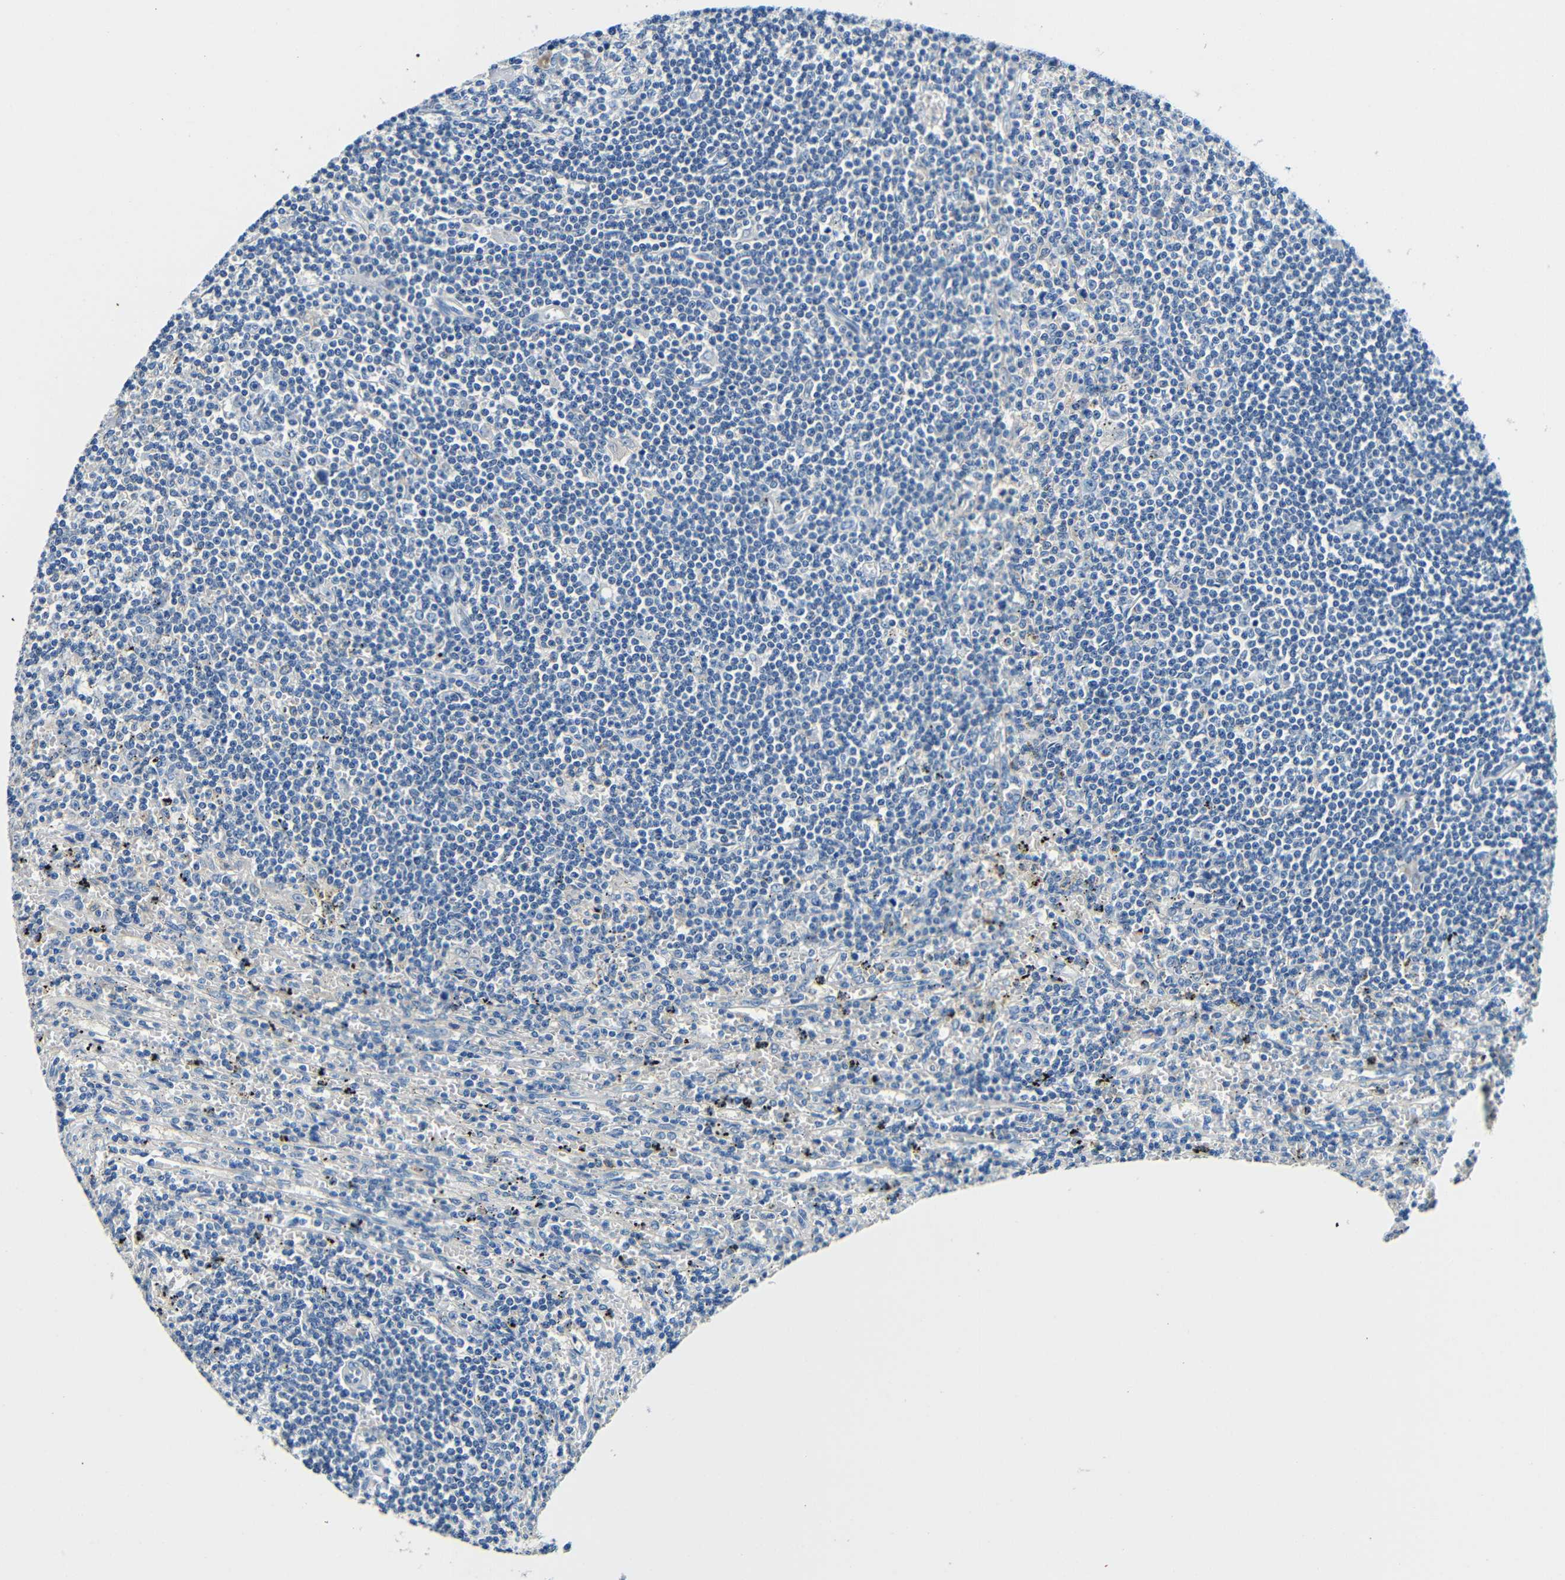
{"staining": {"intensity": "negative", "quantity": "none", "location": "none"}, "tissue": "lymphoma", "cell_type": "Tumor cells", "image_type": "cancer", "snomed": [{"axis": "morphology", "description": "Malignant lymphoma, non-Hodgkin's type, Low grade"}, {"axis": "topography", "description": "Spleen"}], "caption": "Tumor cells are negative for protein expression in human lymphoma.", "gene": "FMO5", "patient": {"sex": "male", "age": 76}}